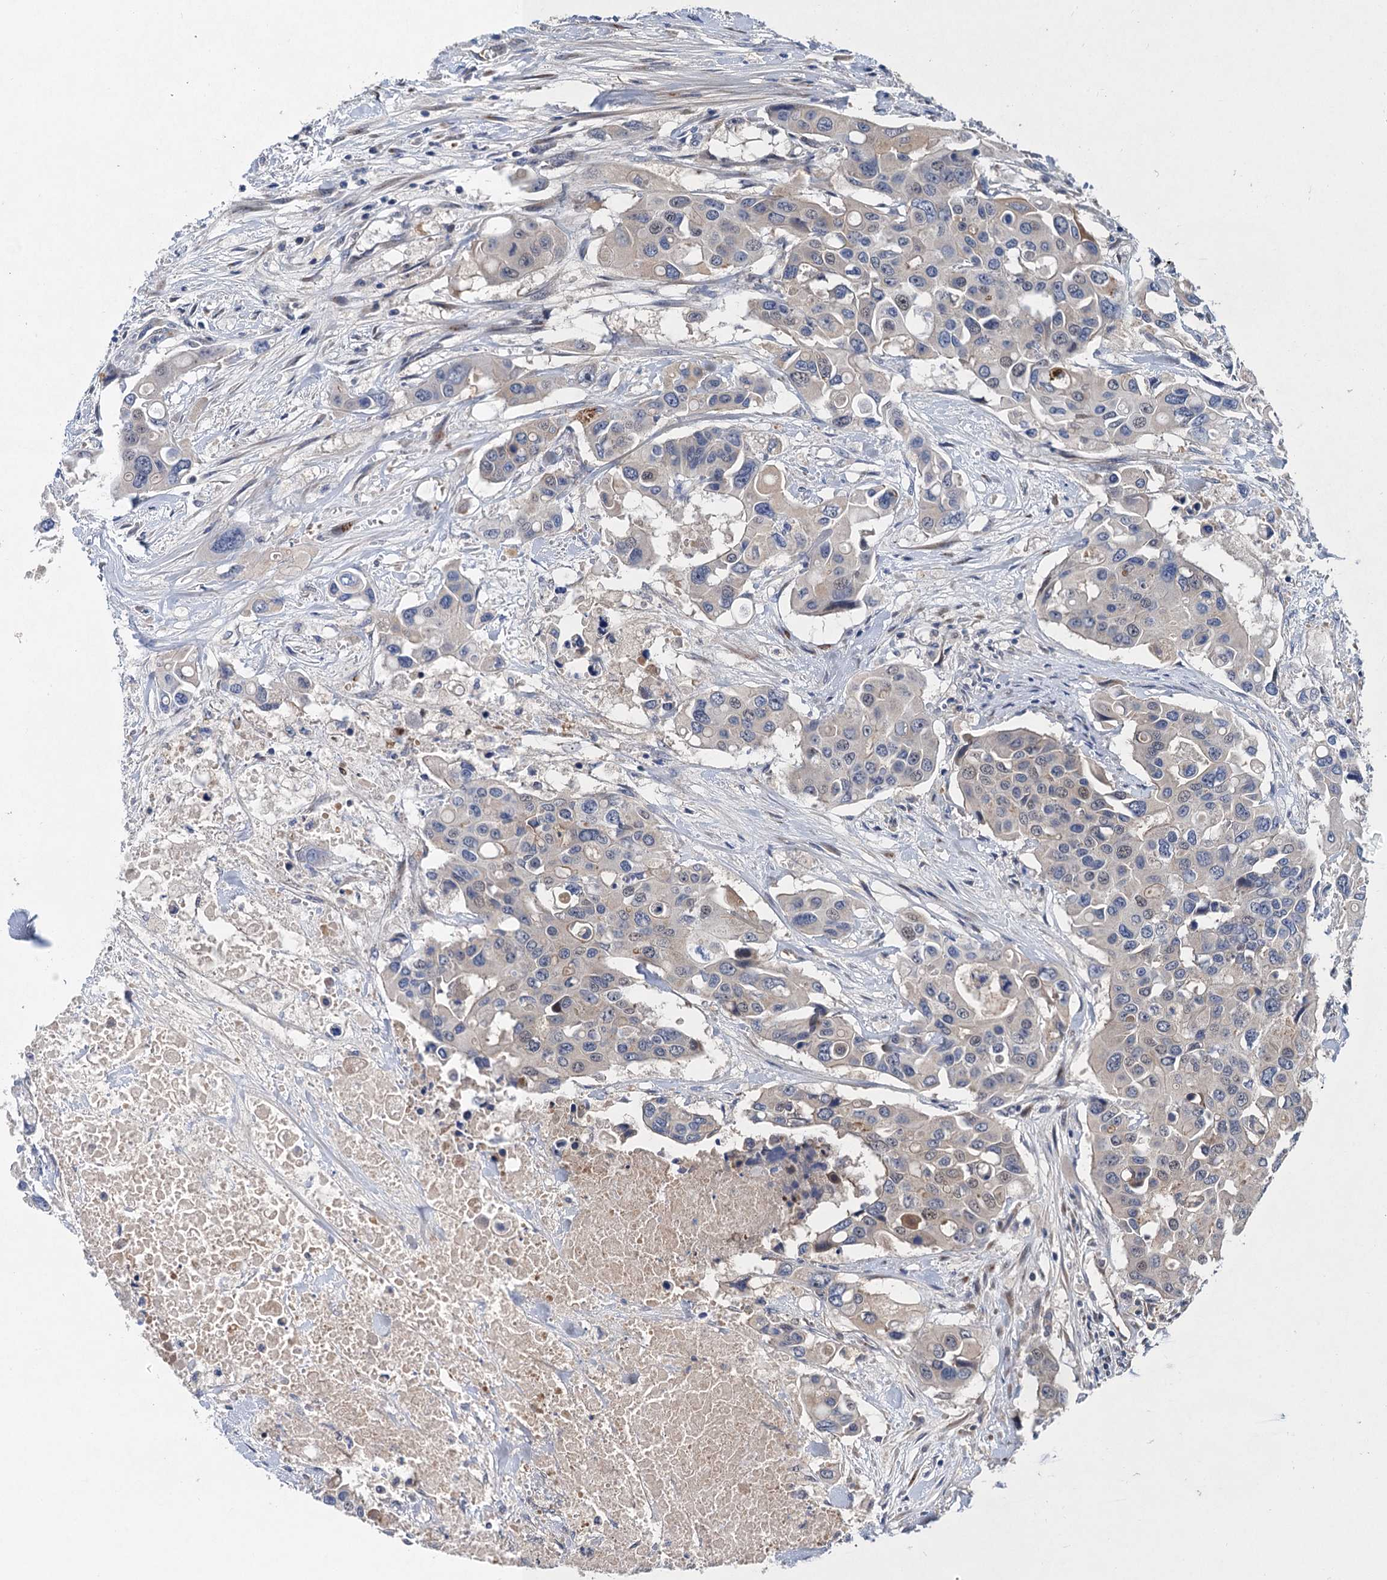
{"staining": {"intensity": "negative", "quantity": "none", "location": "none"}, "tissue": "colorectal cancer", "cell_type": "Tumor cells", "image_type": "cancer", "snomed": [{"axis": "morphology", "description": "Adenocarcinoma, NOS"}, {"axis": "topography", "description": "Colon"}], "caption": "Immunohistochemistry of colorectal cancer shows no expression in tumor cells. (DAB (3,3'-diaminobenzidine) immunohistochemistry with hematoxylin counter stain).", "gene": "TRAF7", "patient": {"sex": "male", "age": 77}}